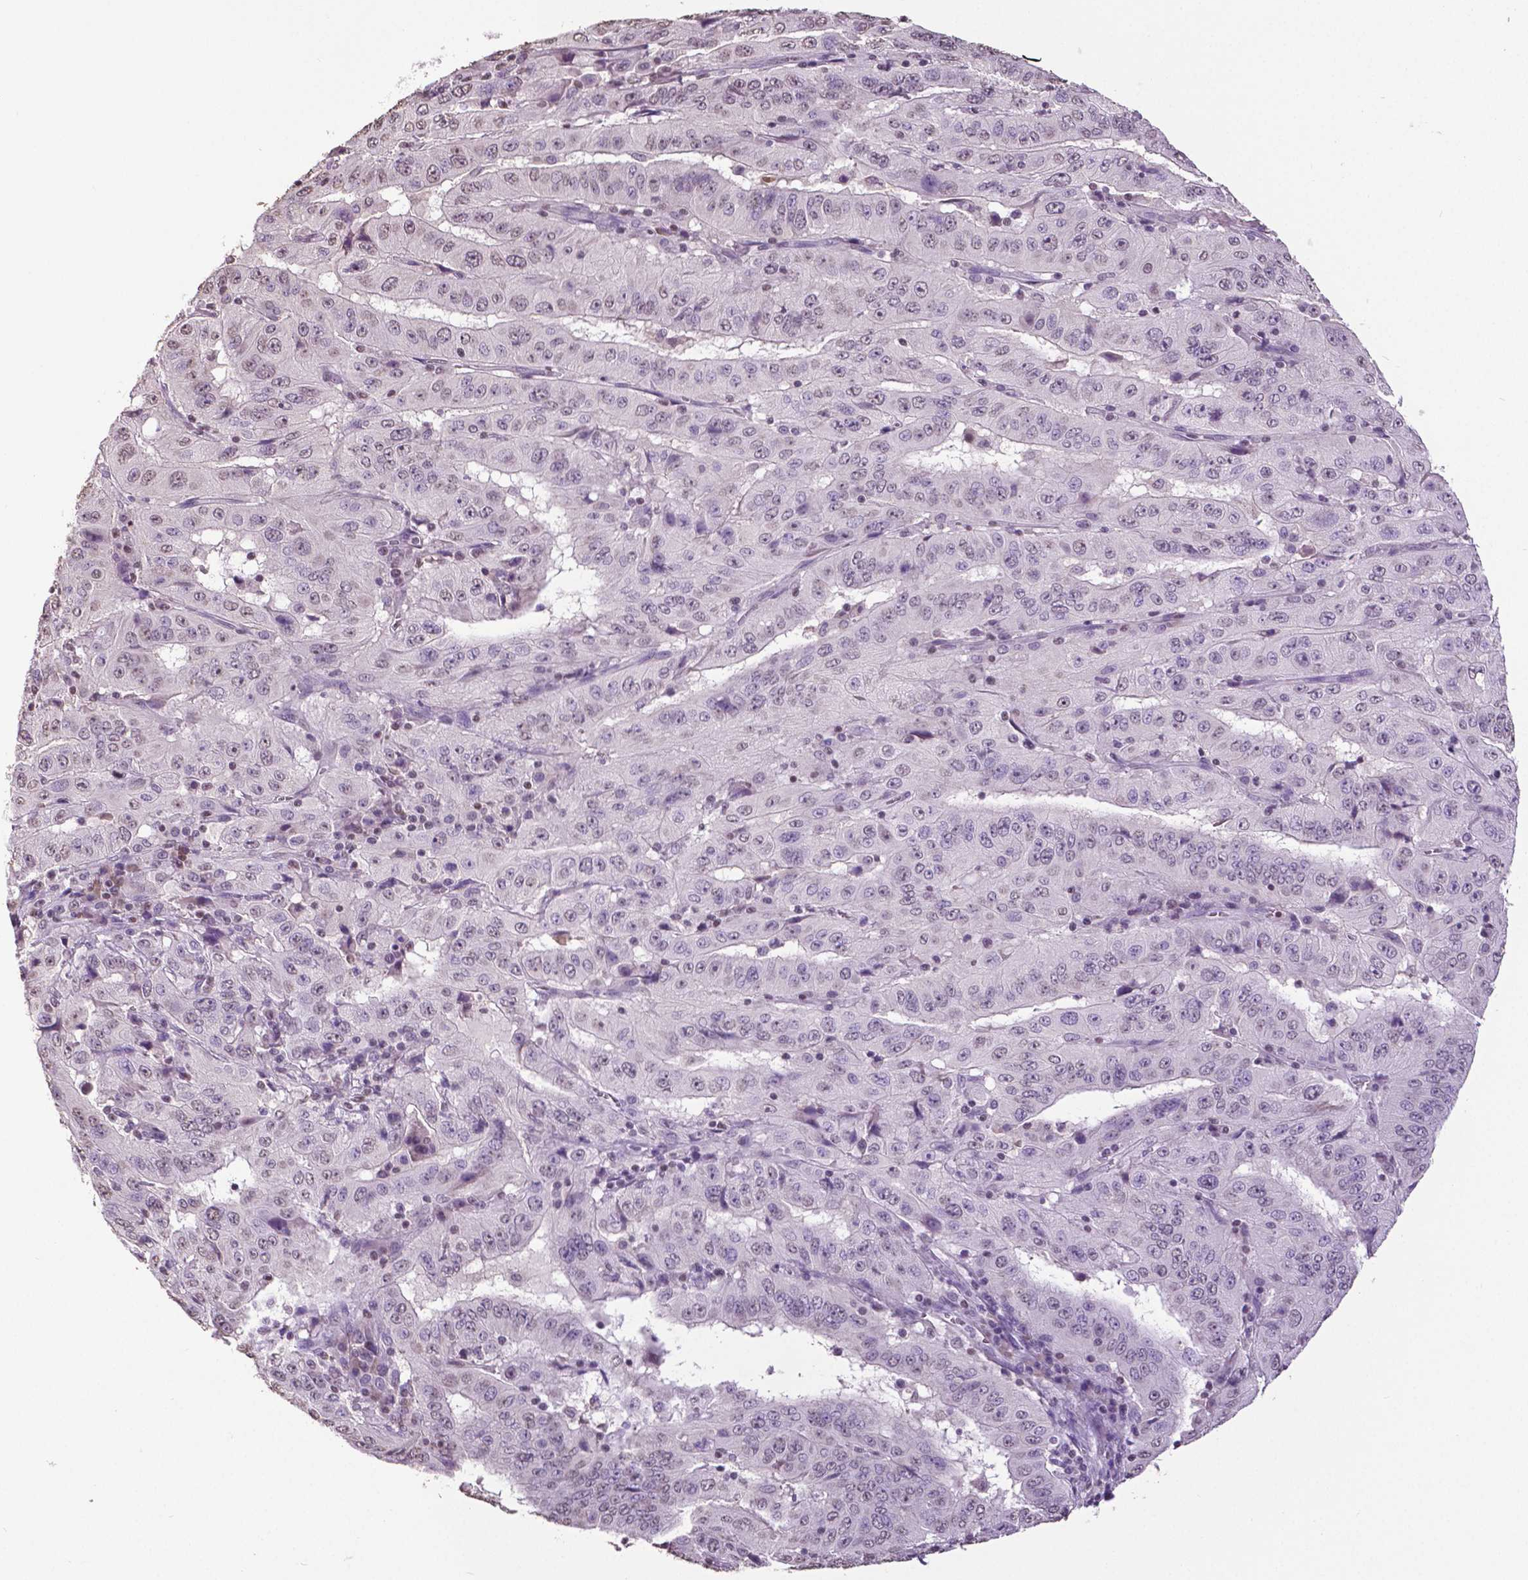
{"staining": {"intensity": "negative", "quantity": "none", "location": "none"}, "tissue": "pancreatic cancer", "cell_type": "Tumor cells", "image_type": "cancer", "snomed": [{"axis": "morphology", "description": "Adenocarcinoma, NOS"}, {"axis": "topography", "description": "Pancreas"}], "caption": "Tumor cells show no significant protein expression in adenocarcinoma (pancreatic).", "gene": "RUNX3", "patient": {"sex": "male", "age": 63}}